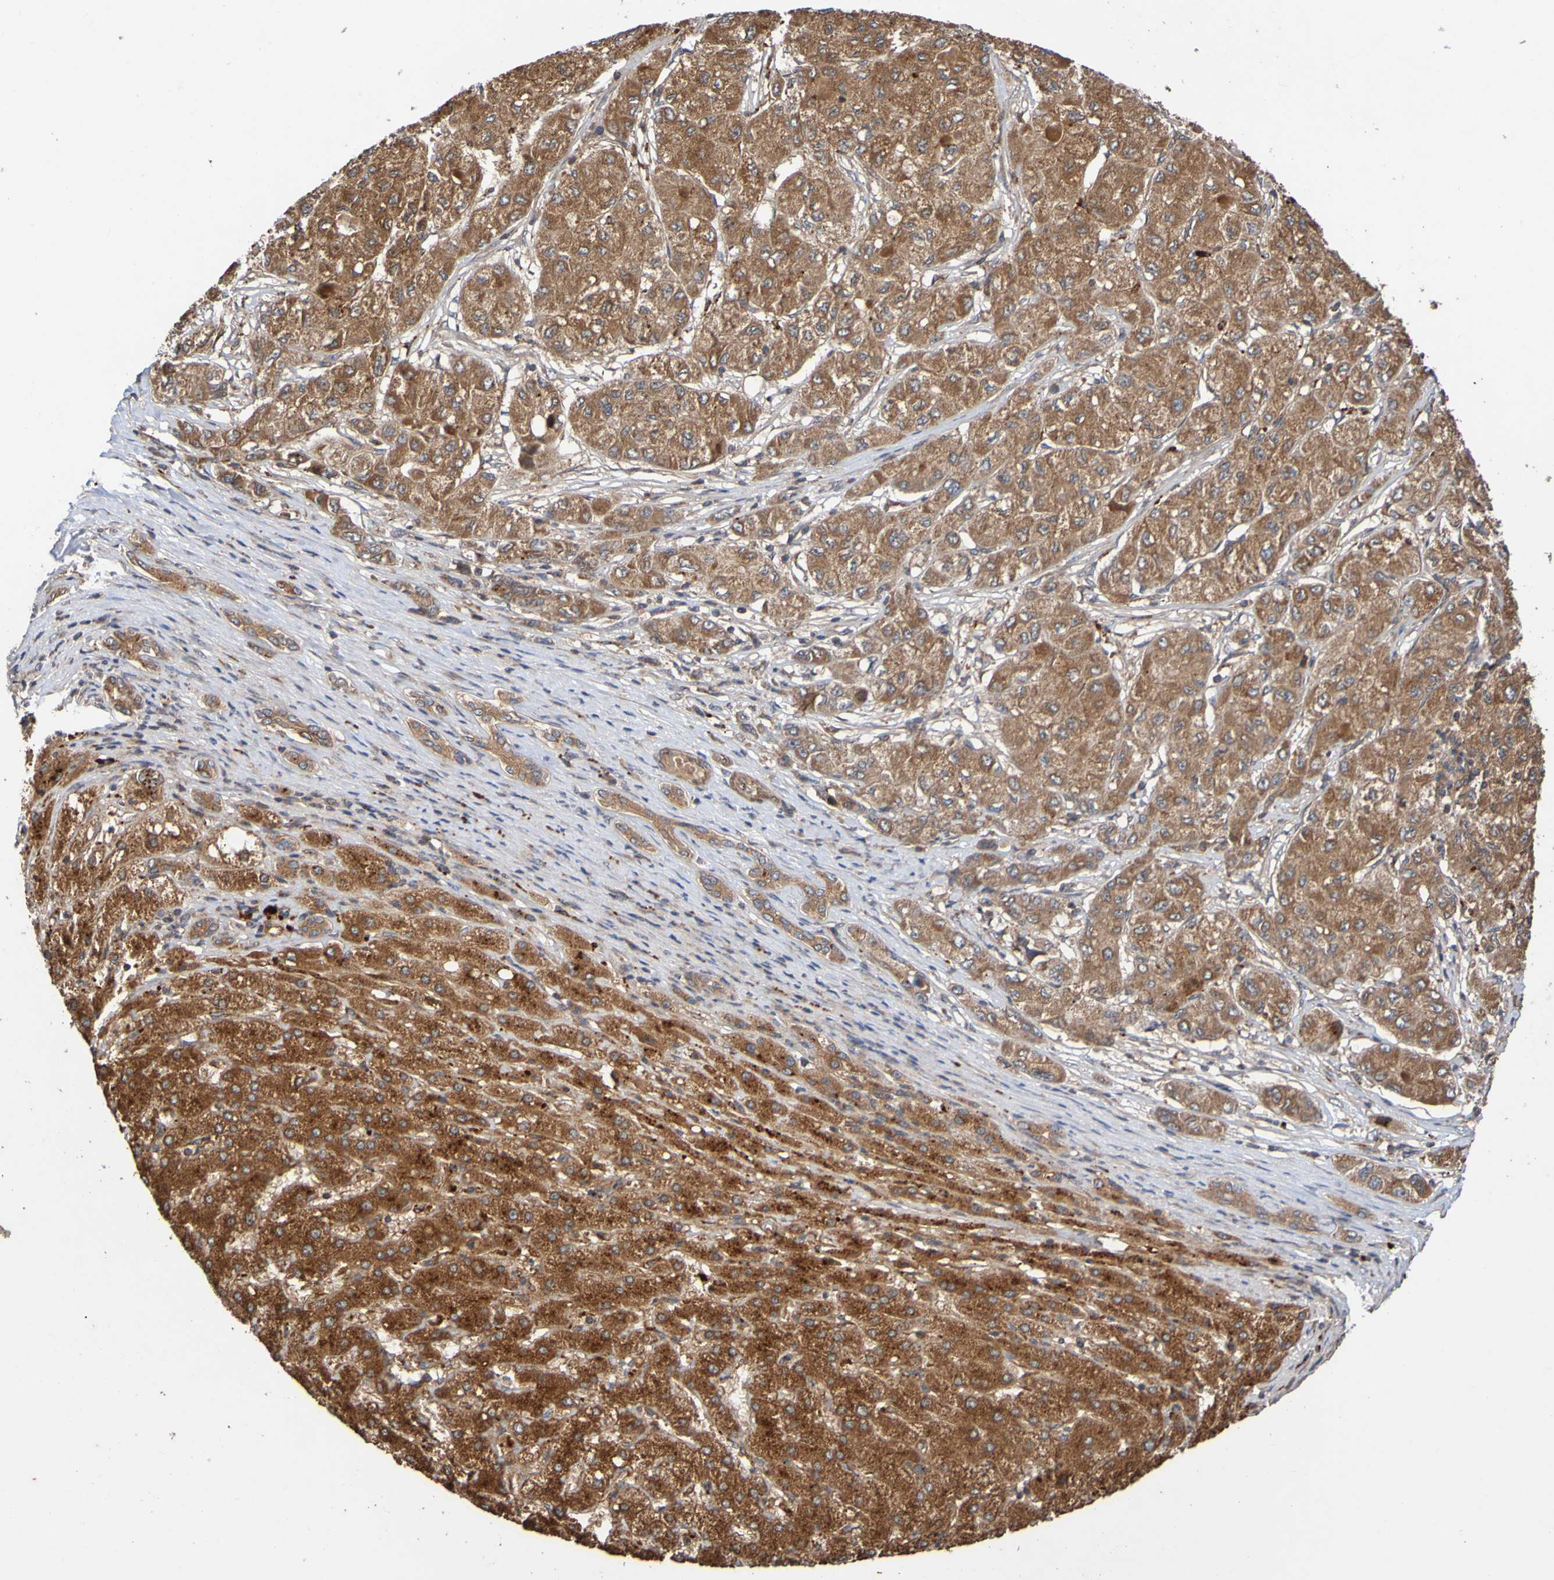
{"staining": {"intensity": "moderate", "quantity": ">75%", "location": "cytoplasmic/membranous"}, "tissue": "liver cancer", "cell_type": "Tumor cells", "image_type": "cancer", "snomed": [{"axis": "morphology", "description": "Carcinoma, Hepatocellular, NOS"}, {"axis": "topography", "description": "Liver"}], "caption": "Liver cancer (hepatocellular carcinoma) stained with a brown dye demonstrates moderate cytoplasmic/membranous positive staining in about >75% of tumor cells.", "gene": "UCN", "patient": {"sex": "male", "age": 80}}